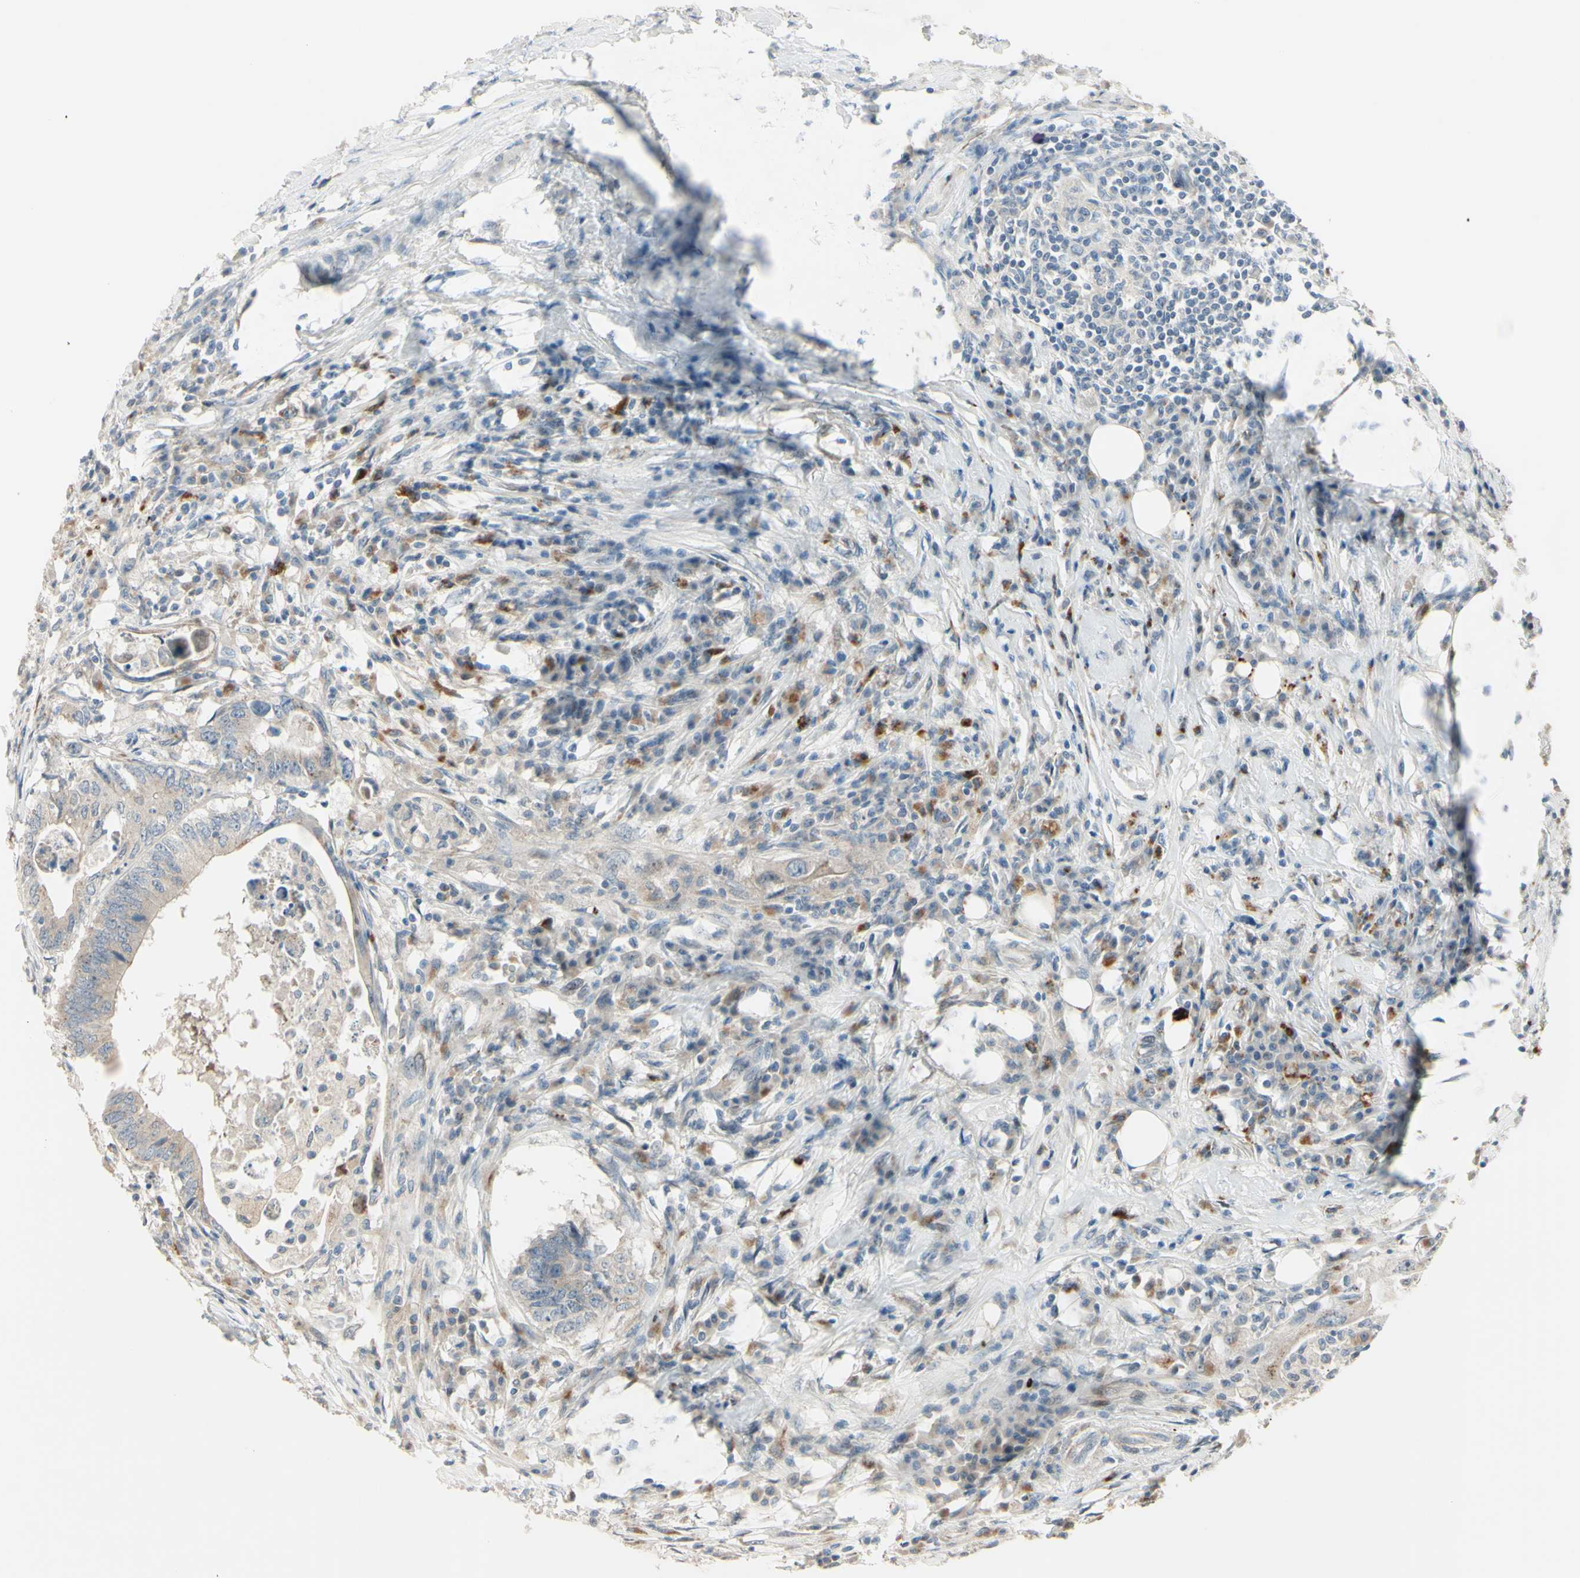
{"staining": {"intensity": "weak", "quantity": ">75%", "location": "cytoplasmic/membranous"}, "tissue": "colorectal cancer", "cell_type": "Tumor cells", "image_type": "cancer", "snomed": [{"axis": "morphology", "description": "Adenocarcinoma, NOS"}, {"axis": "topography", "description": "Colon"}], "caption": "This is a histology image of immunohistochemistry (IHC) staining of colorectal cancer, which shows weak staining in the cytoplasmic/membranous of tumor cells.", "gene": "NDFIP1", "patient": {"sex": "male", "age": 71}}